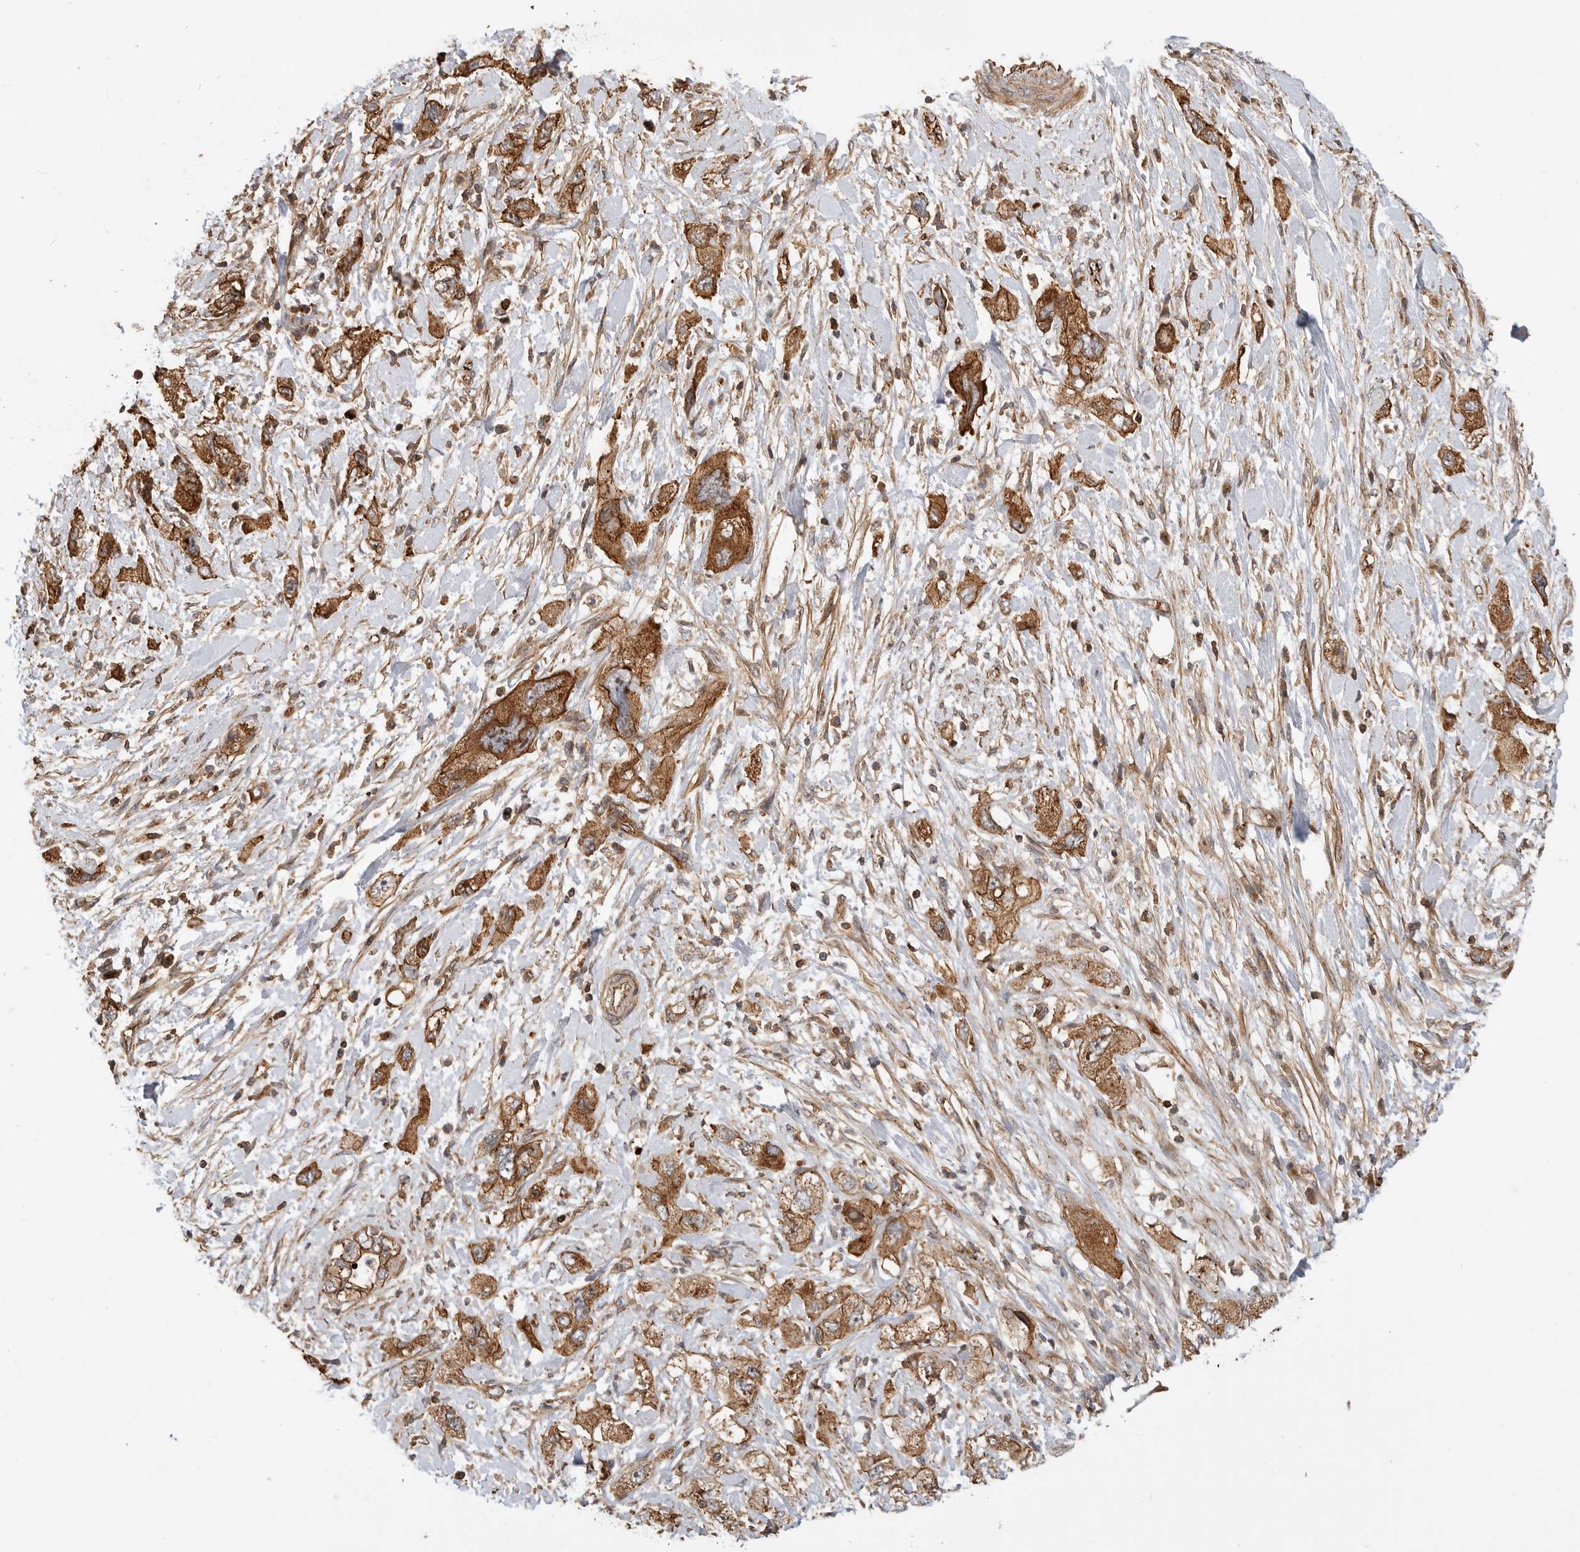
{"staining": {"intensity": "strong", "quantity": ">75%", "location": "cytoplasmic/membranous"}, "tissue": "pancreatic cancer", "cell_type": "Tumor cells", "image_type": "cancer", "snomed": [{"axis": "morphology", "description": "Adenocarcinoma, NOS"}, {"axis": "topography", "description": "Pancreas"}], "caption": "Strong cytoplasmic/membranous protein positivity is identified in about >75% of tumor cells in adenocarcinoma (pancreatic). The protein of interest is stained brown, and the nuclei are stained in blue (DAB (3,3'-diaminobenzidine) IHC with brightfield microscopy, high magnification).", "gene": "GPATCH2", "patient": {"sex": "female", "age": 73}}